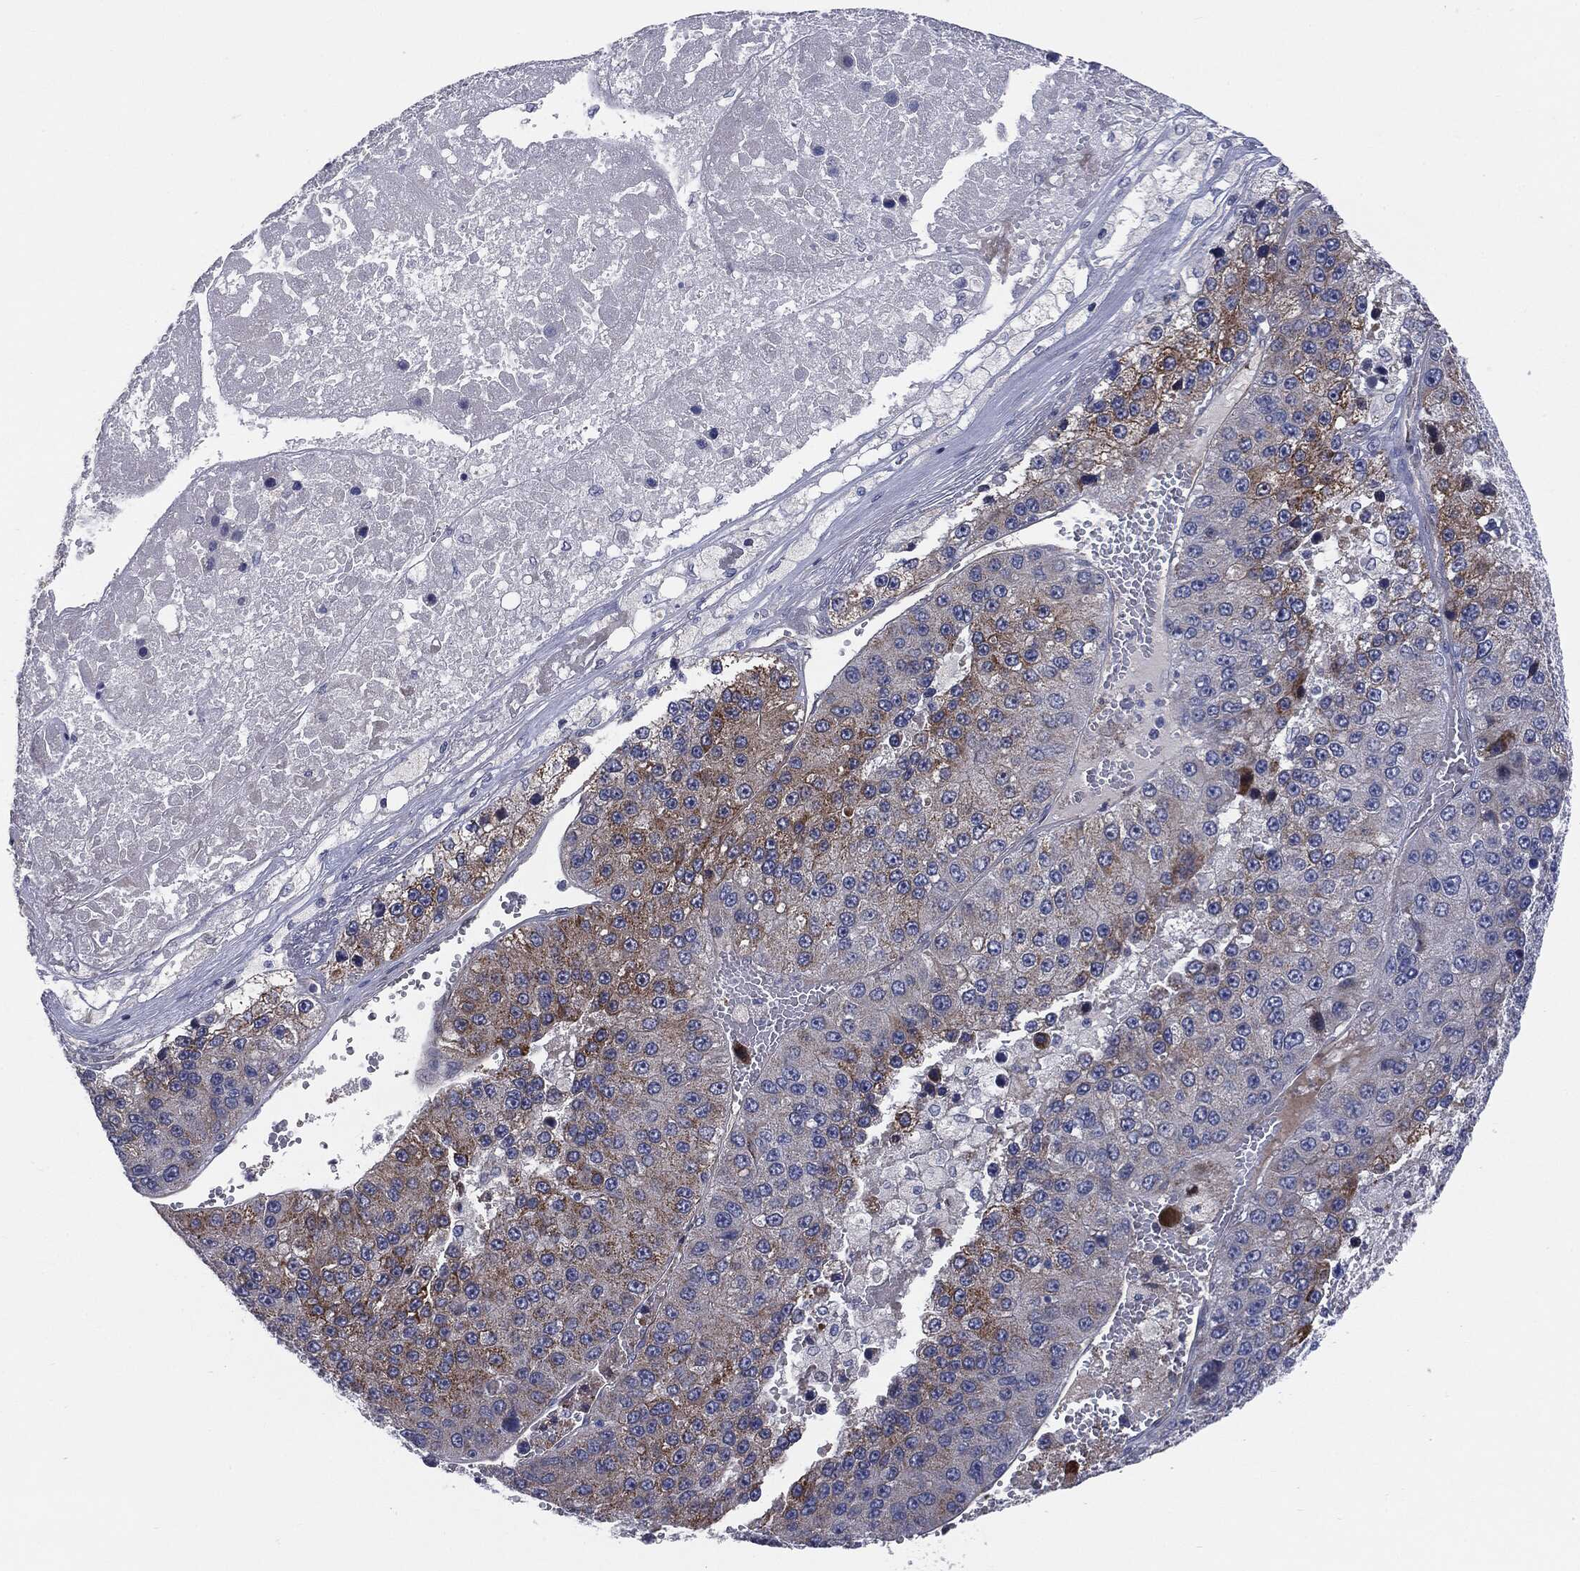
{"staining": {"intensity": "moderate", "quantity": "<25%", "location": "cytoplasmic/membranous"}, "tissue": "liver cancer", "cell_type": "Tumor cells", "image_type": "cancer", "snomed": [{"axis": "morphology", "description": "Carcinoma, Hepatocellular, NOS"}, {"axis": "topography", "description": "Liver"}], "caption": "A micrograph showing moderate cytoplasmic/membranous expression in about <25% of tumor cells in liver hepatocellular carcinoma, as visualized by brown immunohistochemical staining.", "gene": "KRT5", "patient": {"sex": "female", "age": 73}}